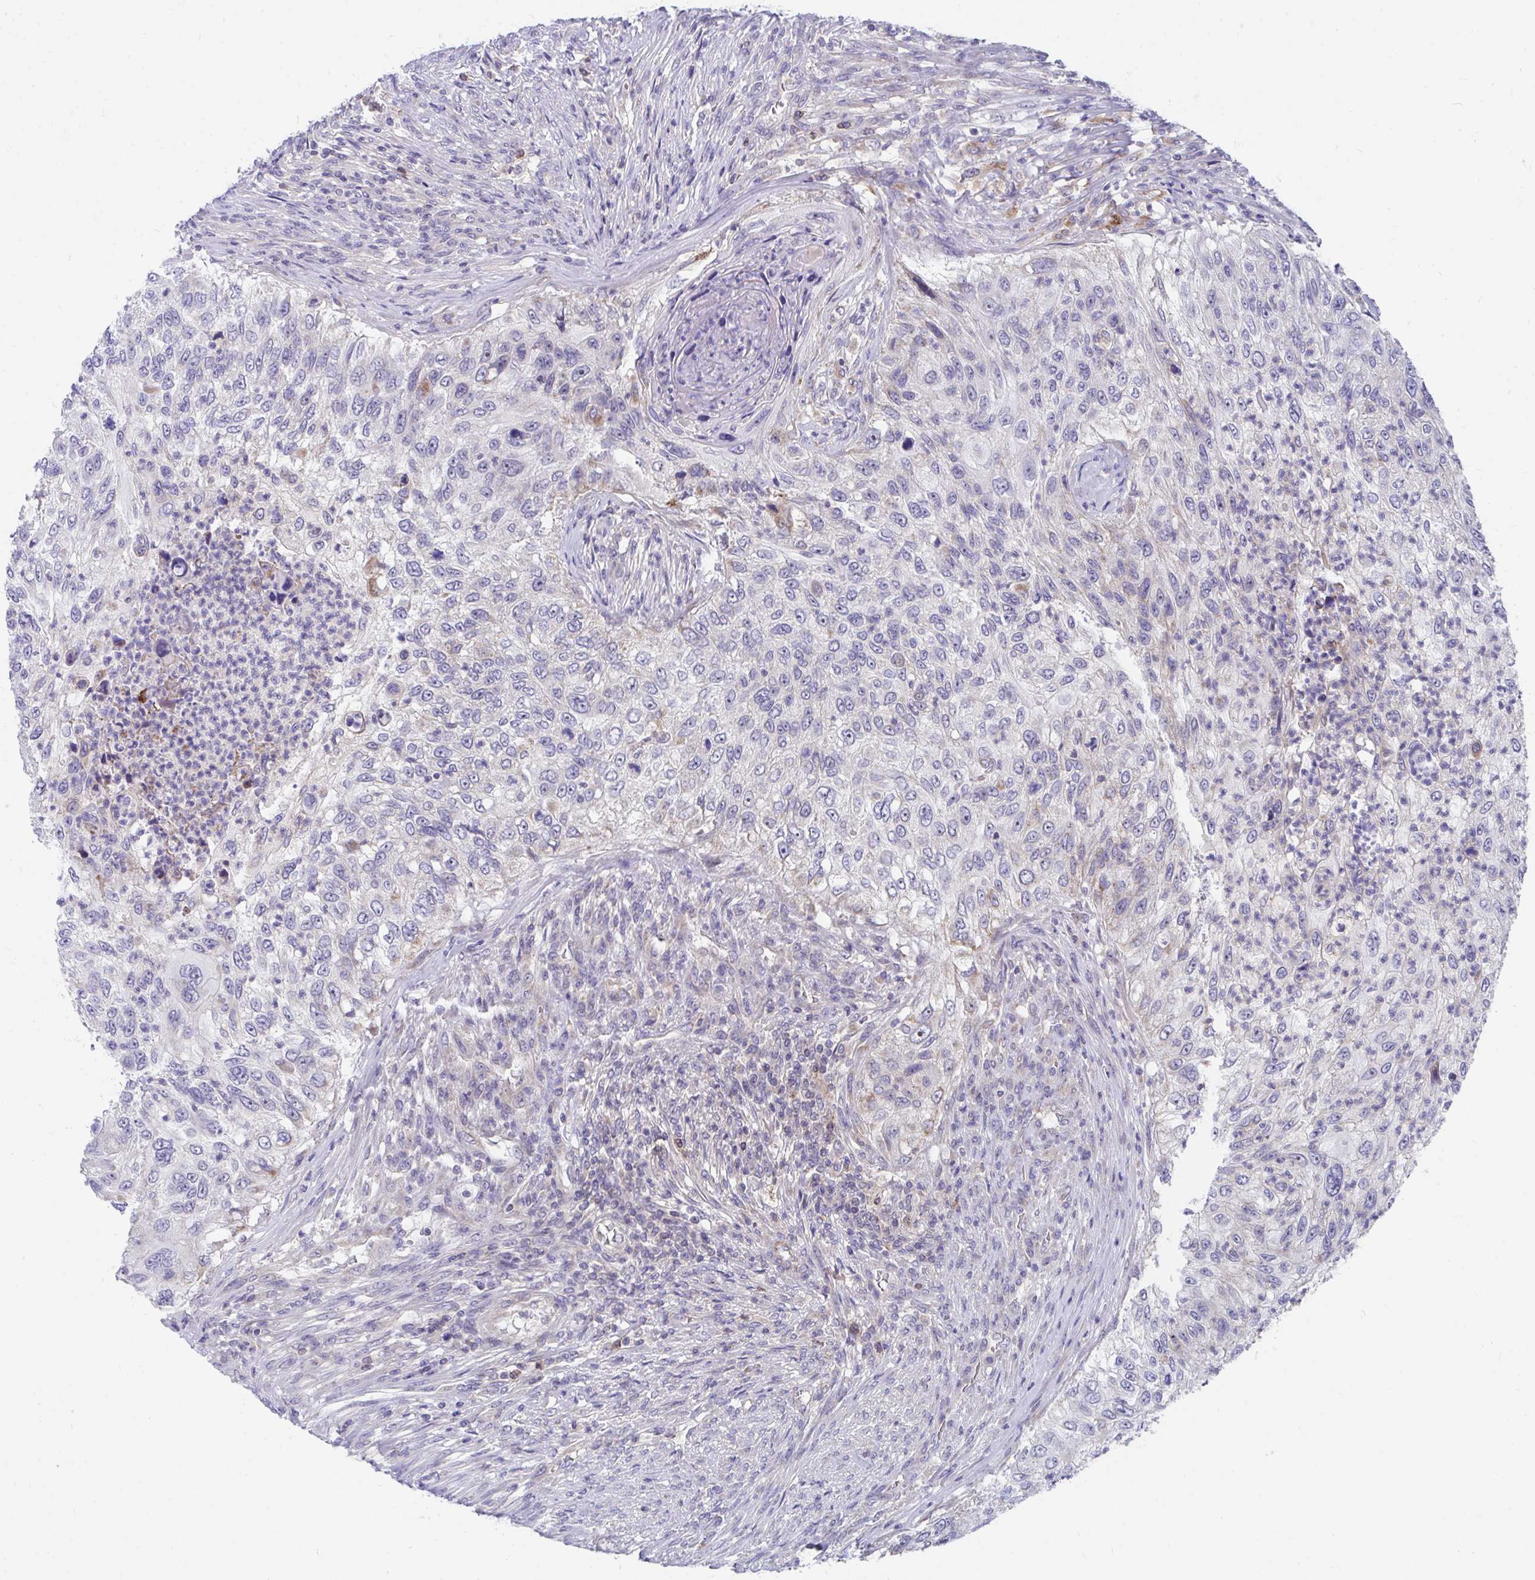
{"staining": {"intensity": "negative", "quantity": "none", "location": "none"}, "tissue": "urothelial cancer", "cell_type": "Tumor cells", "image_type": "cancer", "snomed": [{"axis": "morphology", "description": "Urothelial carcinoma, High grade"}, {"axis": "topography", "description": "Urinary bladder"}], "caption": "Human urothelial cancer stained for a protein using IHC exhibits no staining in tumor cells.", "gene": "FHIP1B", "patient": {"sex": "female", "age": 60}}